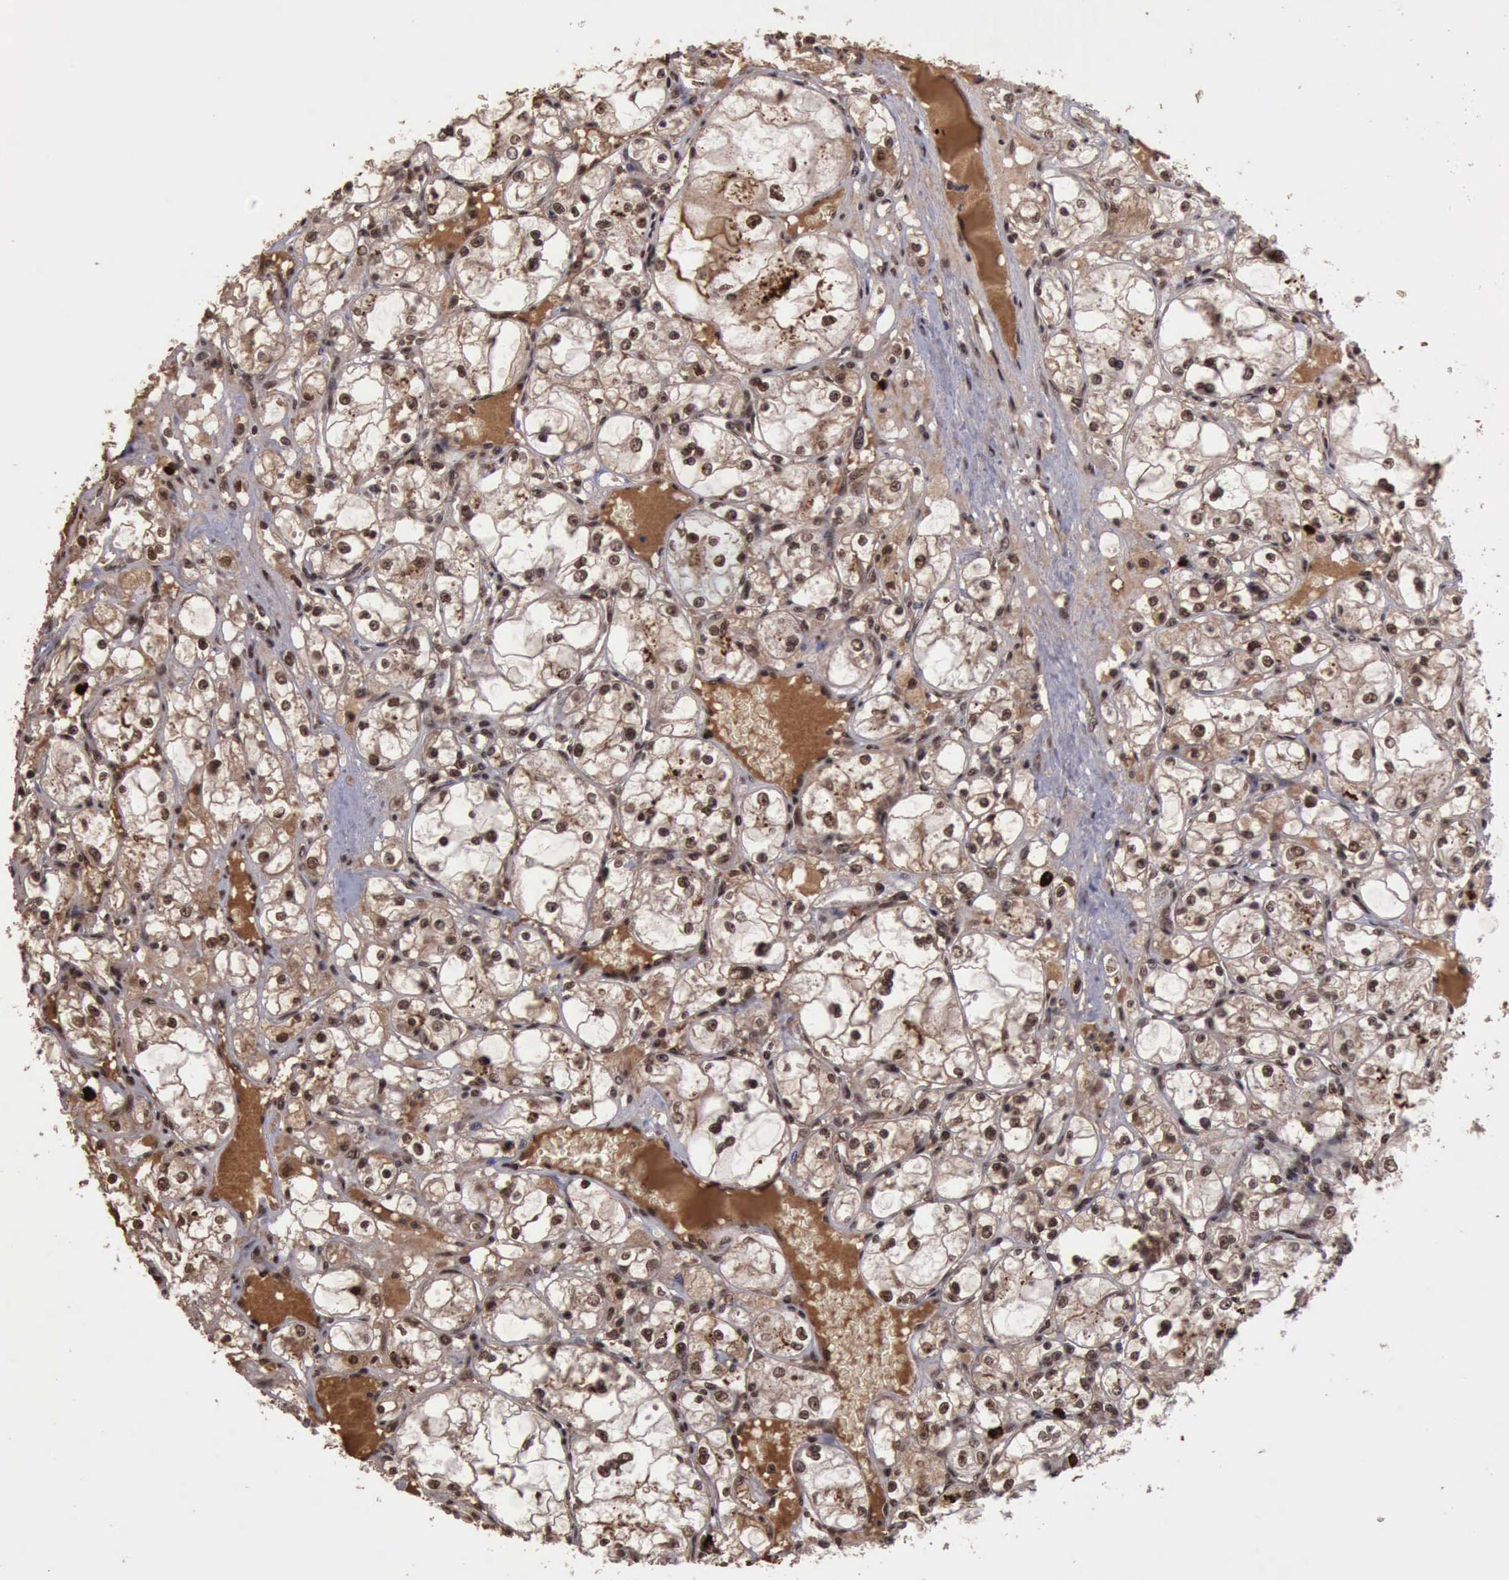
{"staining": {"intensity": "strong", "quantity": ">75%", "location": "cytoplasmic/membranous,nuclear"}, "tissue": "renal cancer", "cell_type": "Tumor cells", "image_type": "cancer", "snomed": [{"axis": "morphology", "description": "Adenocarcinoma, NOS"}, {"axis": "topography", "description": "Kidney"}], "caption": "Human adenocarcinoma (renal) stained with a protein marker displays strong staining in tumor cells.", "gene": "TRMT2A", "patient": {"sex": "male", "age": 61}}